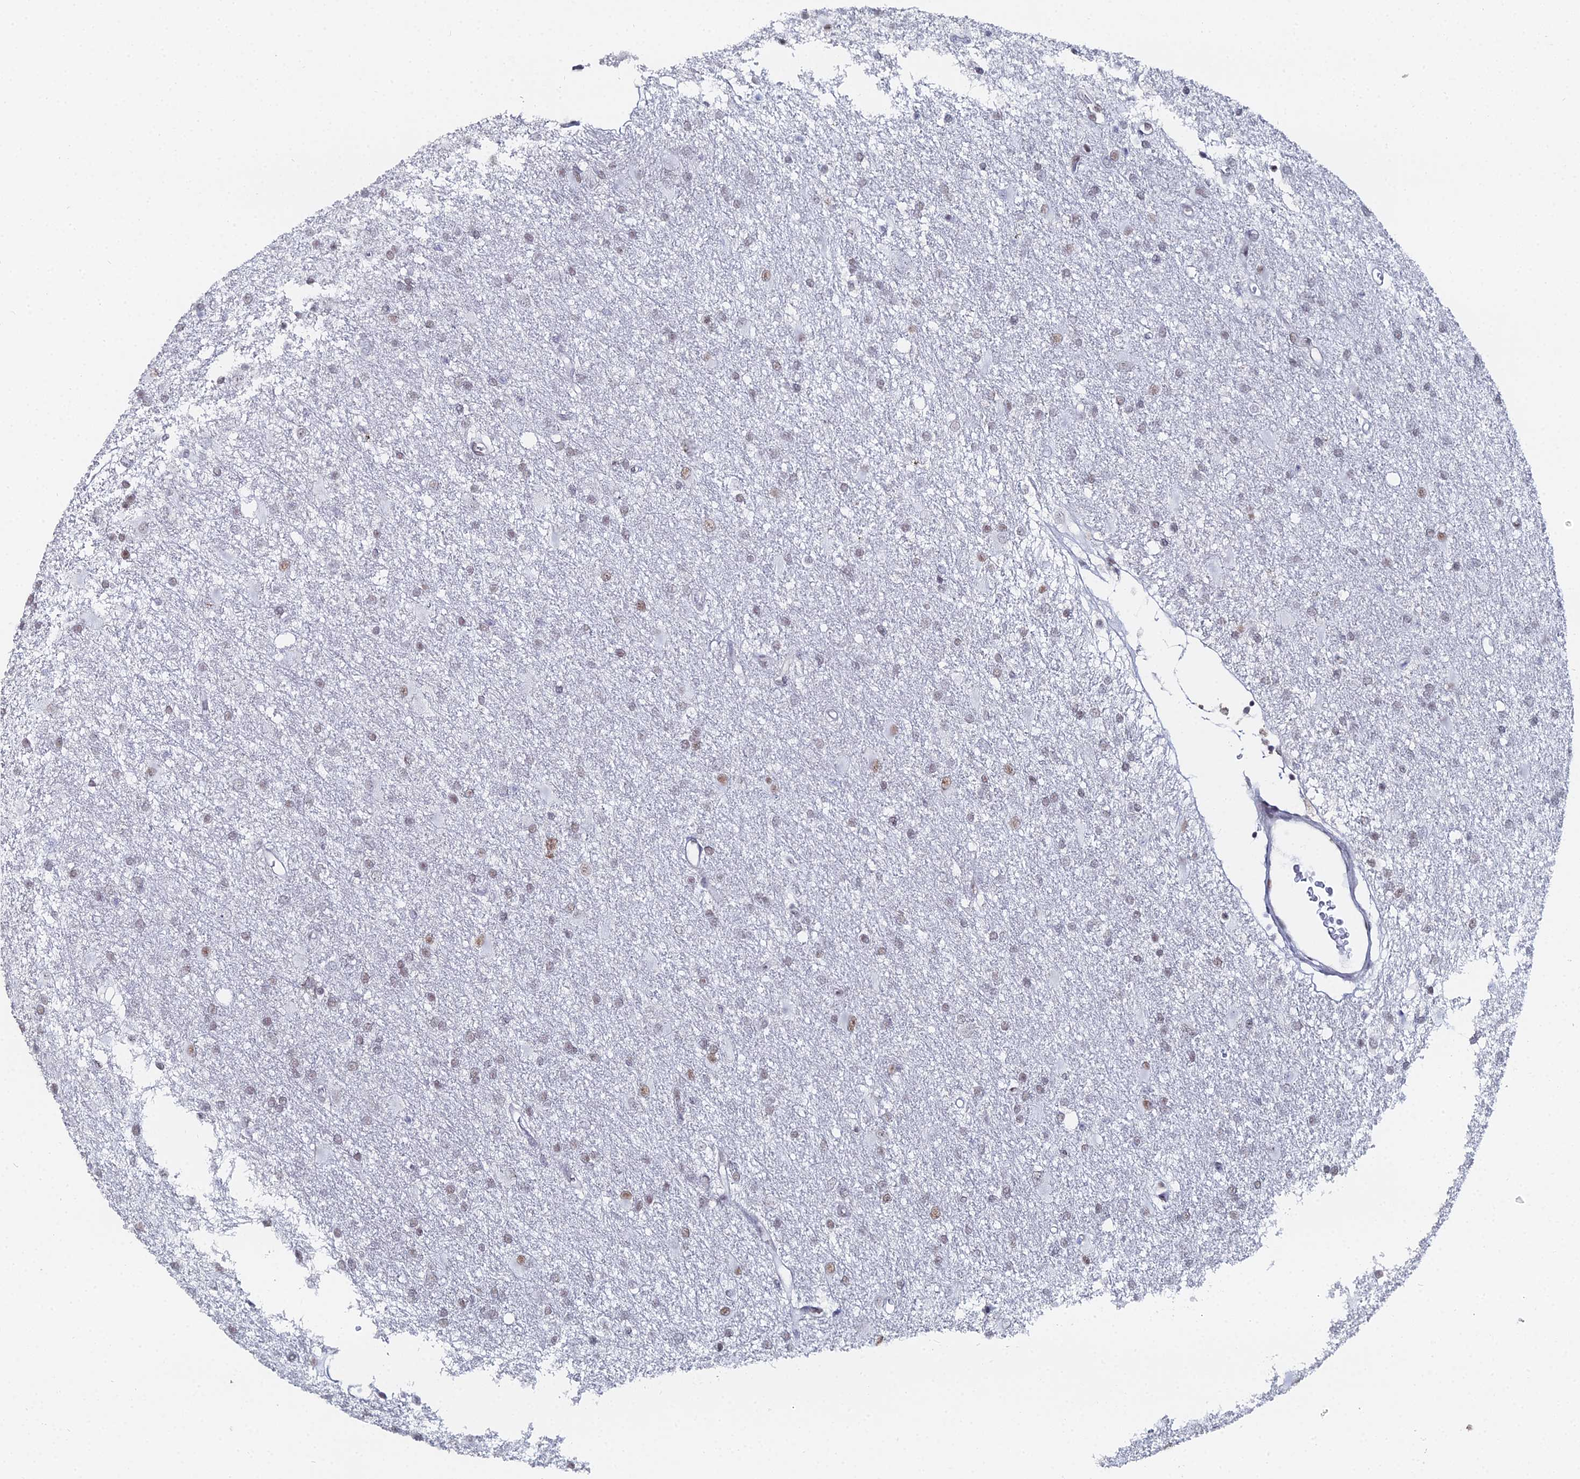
{"staining": {"intensity": "weak", "quantity": "25%-75%", "location": "nuclear"}, "tissue": "glioma", "cell_type": "Tumor cells", "image_type": "cancer", "snomed": [{"axis": "morphology", "description": "Glioma, malignant, High grade"}, {"axis": "topography", "description": "Brain"}], "caption": "Protein expression analysis of glioma shows weak nuclear staining in about 25%-75% of tumor cells.", "gene": "GSC2", "patient": {"sex": "female", "age": 50}}